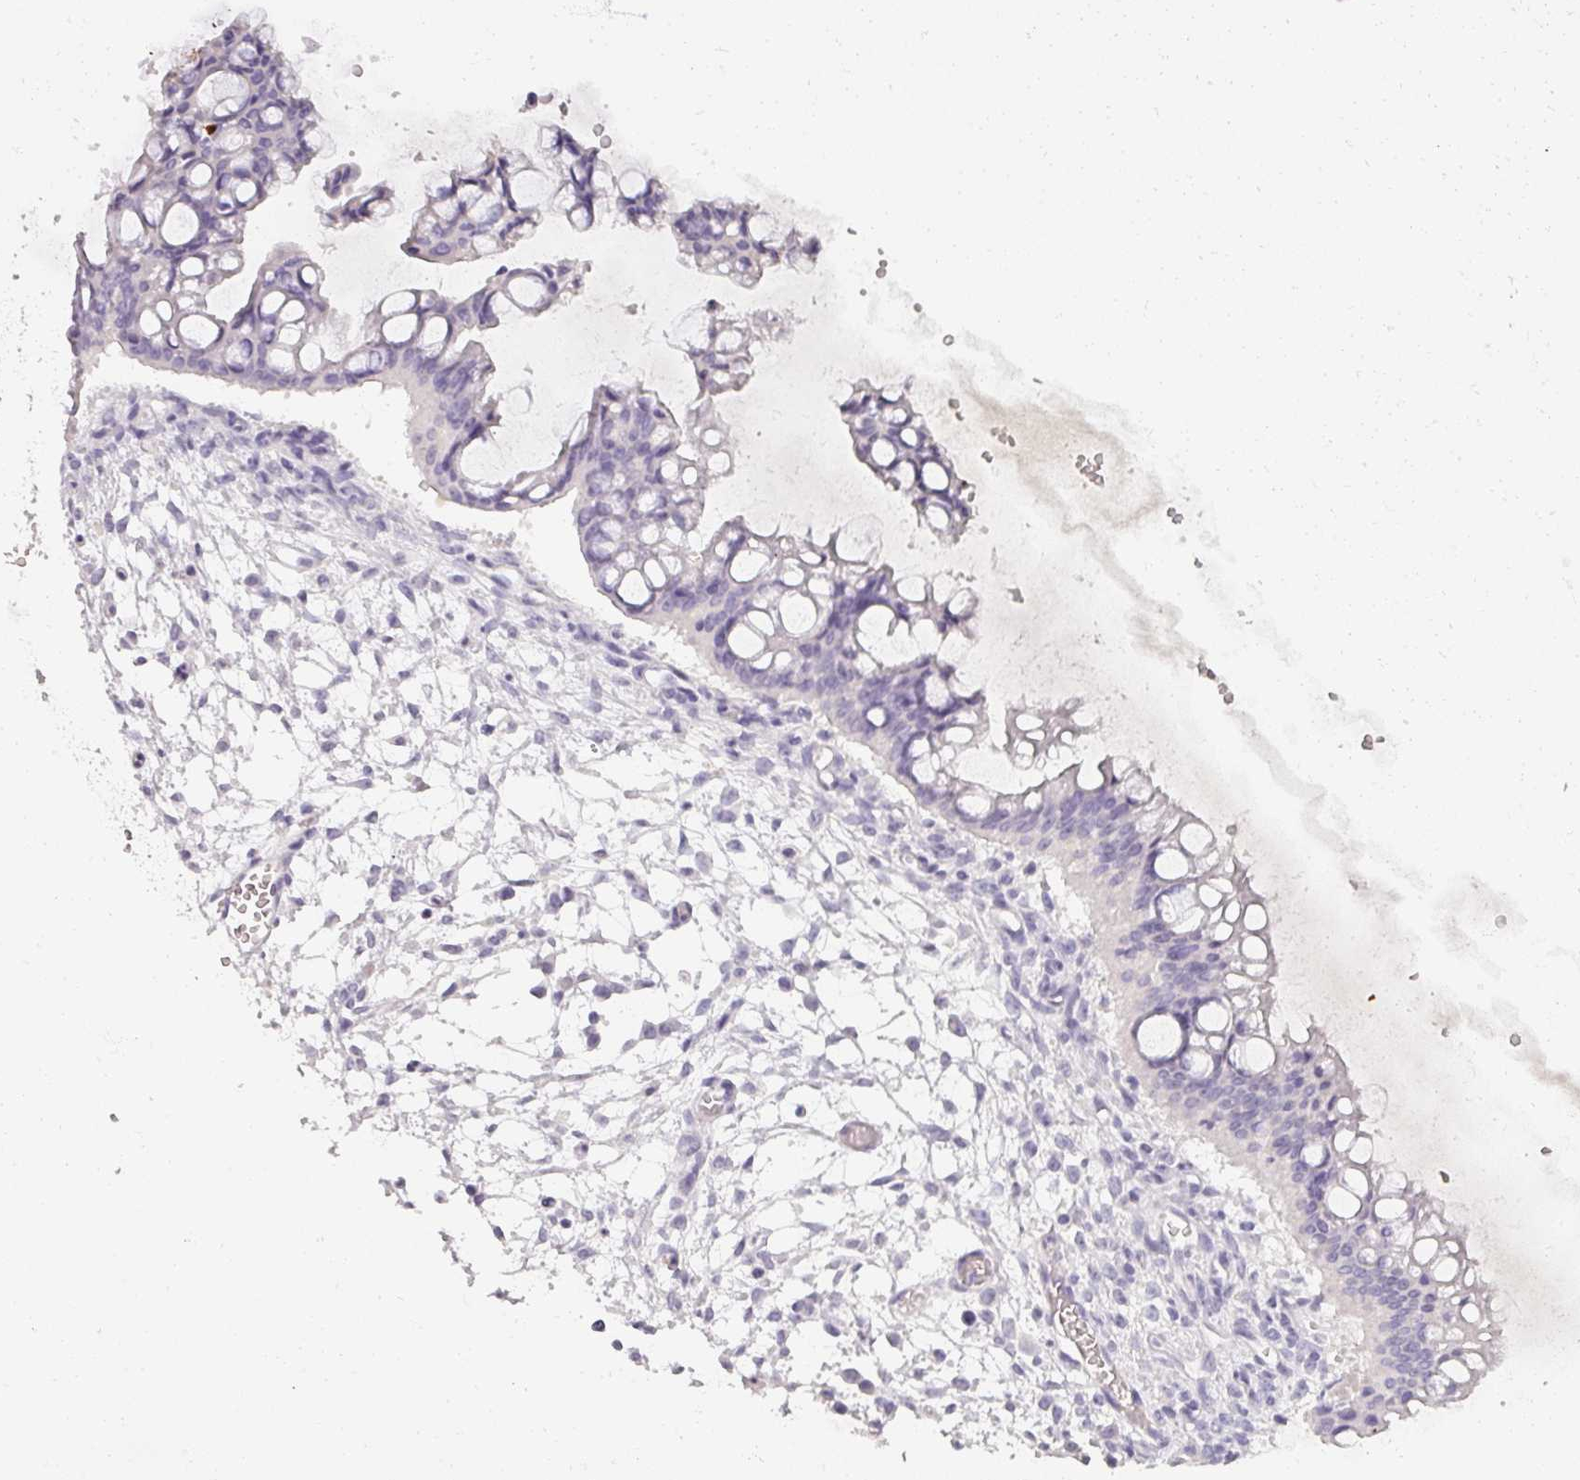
{"staining": {"intensity": "negative", "quantity": "none", "location": "none"}, "tissue": "ovarian cancer", "cell_type": "Tumor cells", "image_type": "cancer", "snomed": [{"axis": "morphology", "description": "Cystadenocarcinoma, mucinous, NOS"}, {"axis": "topography", "description": "Ovary"}], "caption": "Tumor cells are negative for protein expression in human ovarian mucinous cystadenocarcinoma.", "gene": "REG3G", "patient": {"sex": "female", "age": 73}}